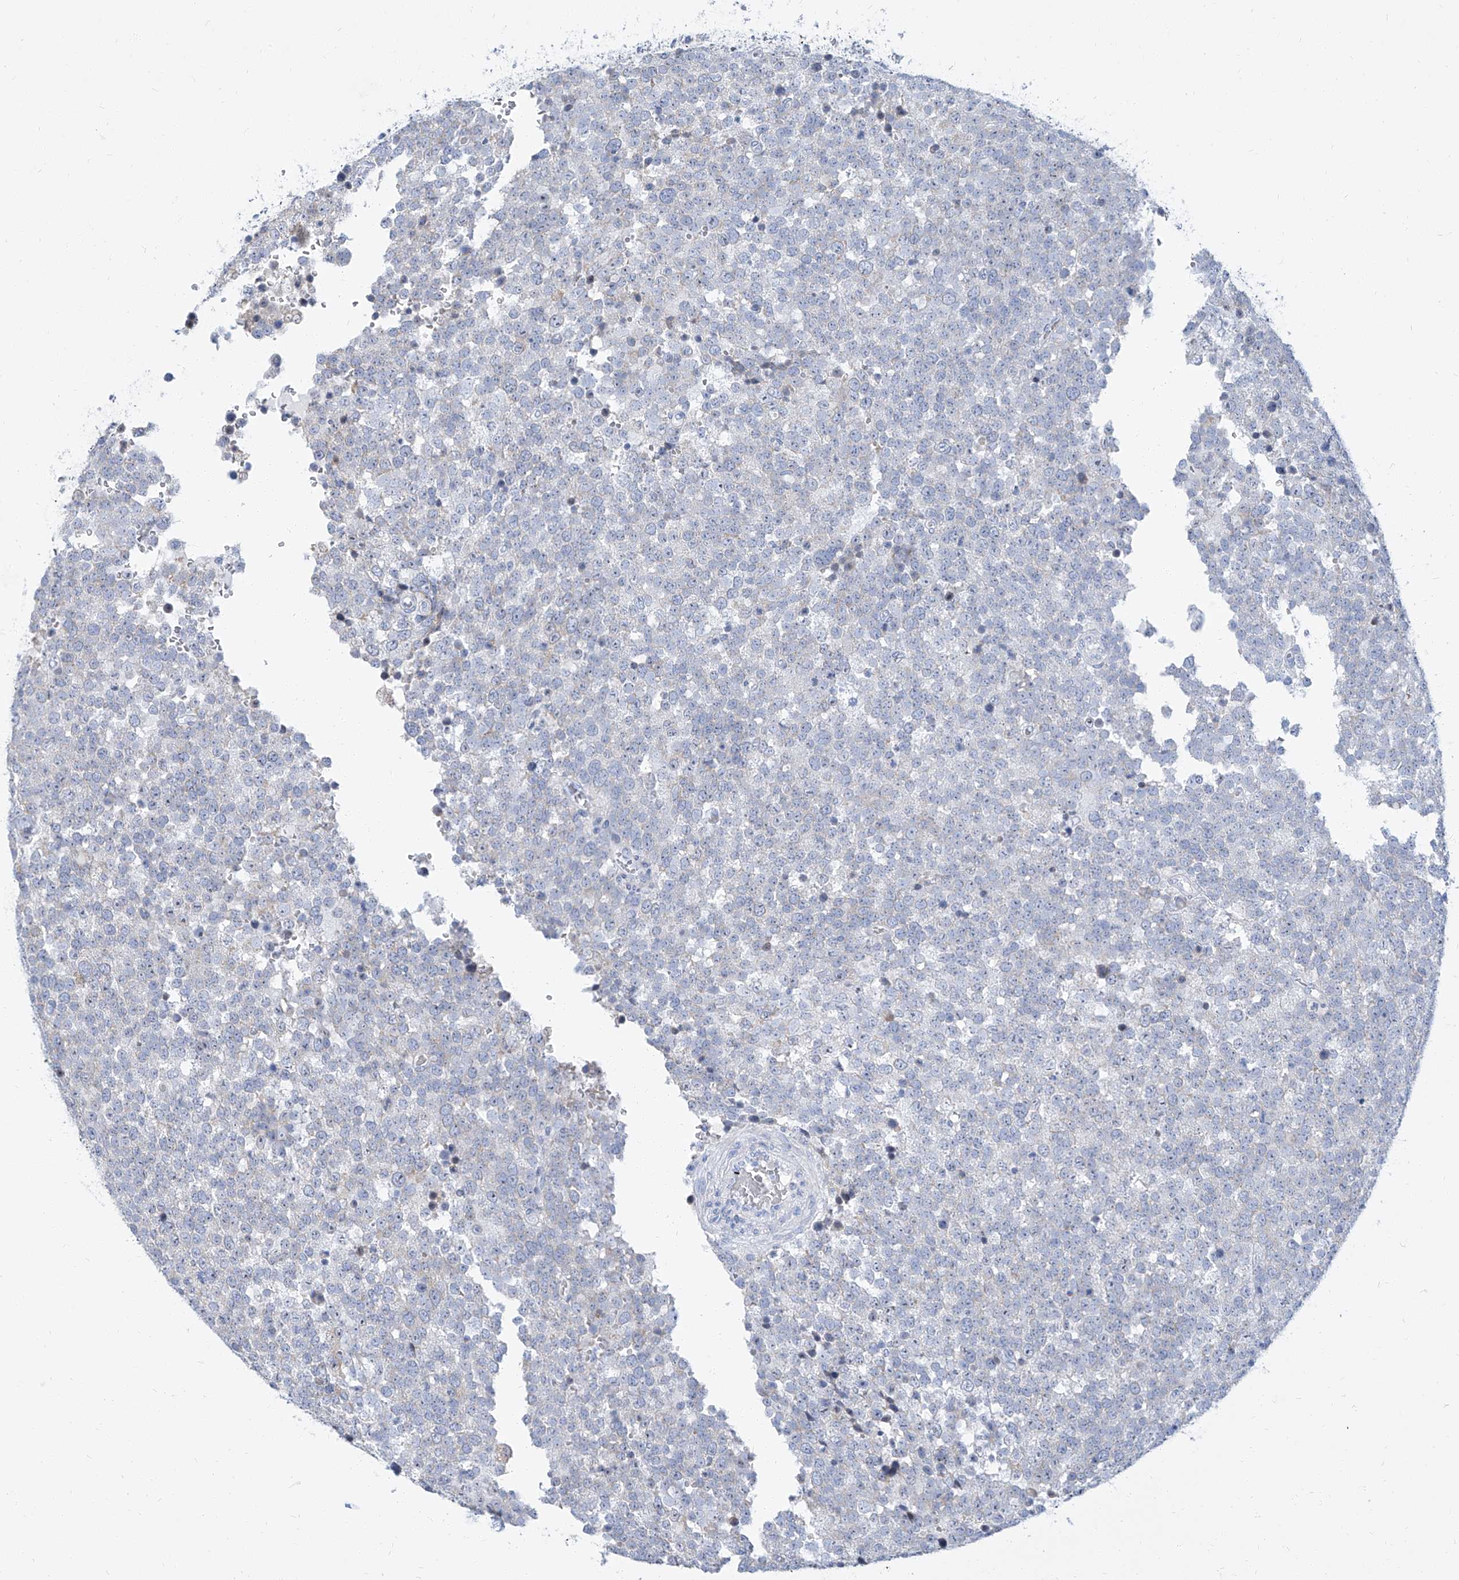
{"staining": {"intensity": "negative", "quantity": "none", "location": "none"}, "tissue": "testis cancer", "cell_type": "Tumor cells", "image_type": "cancer", "snomed": [{"axis": "morphology", "description": "Seminoma, NOS"}, {"axis": "topography", "description": "Testis"}], "caption": "Testis seminoma was stained to show a protein in brown. There is no significant expression in tumor cells. The staining was performed using DAB to visualize the protein expression in brown, while the nuclei were stained in blue with hematoxylin (Magnification: 20x).", "gene": "TXLNB", "patient": {"sex": "male", "age": 71}}